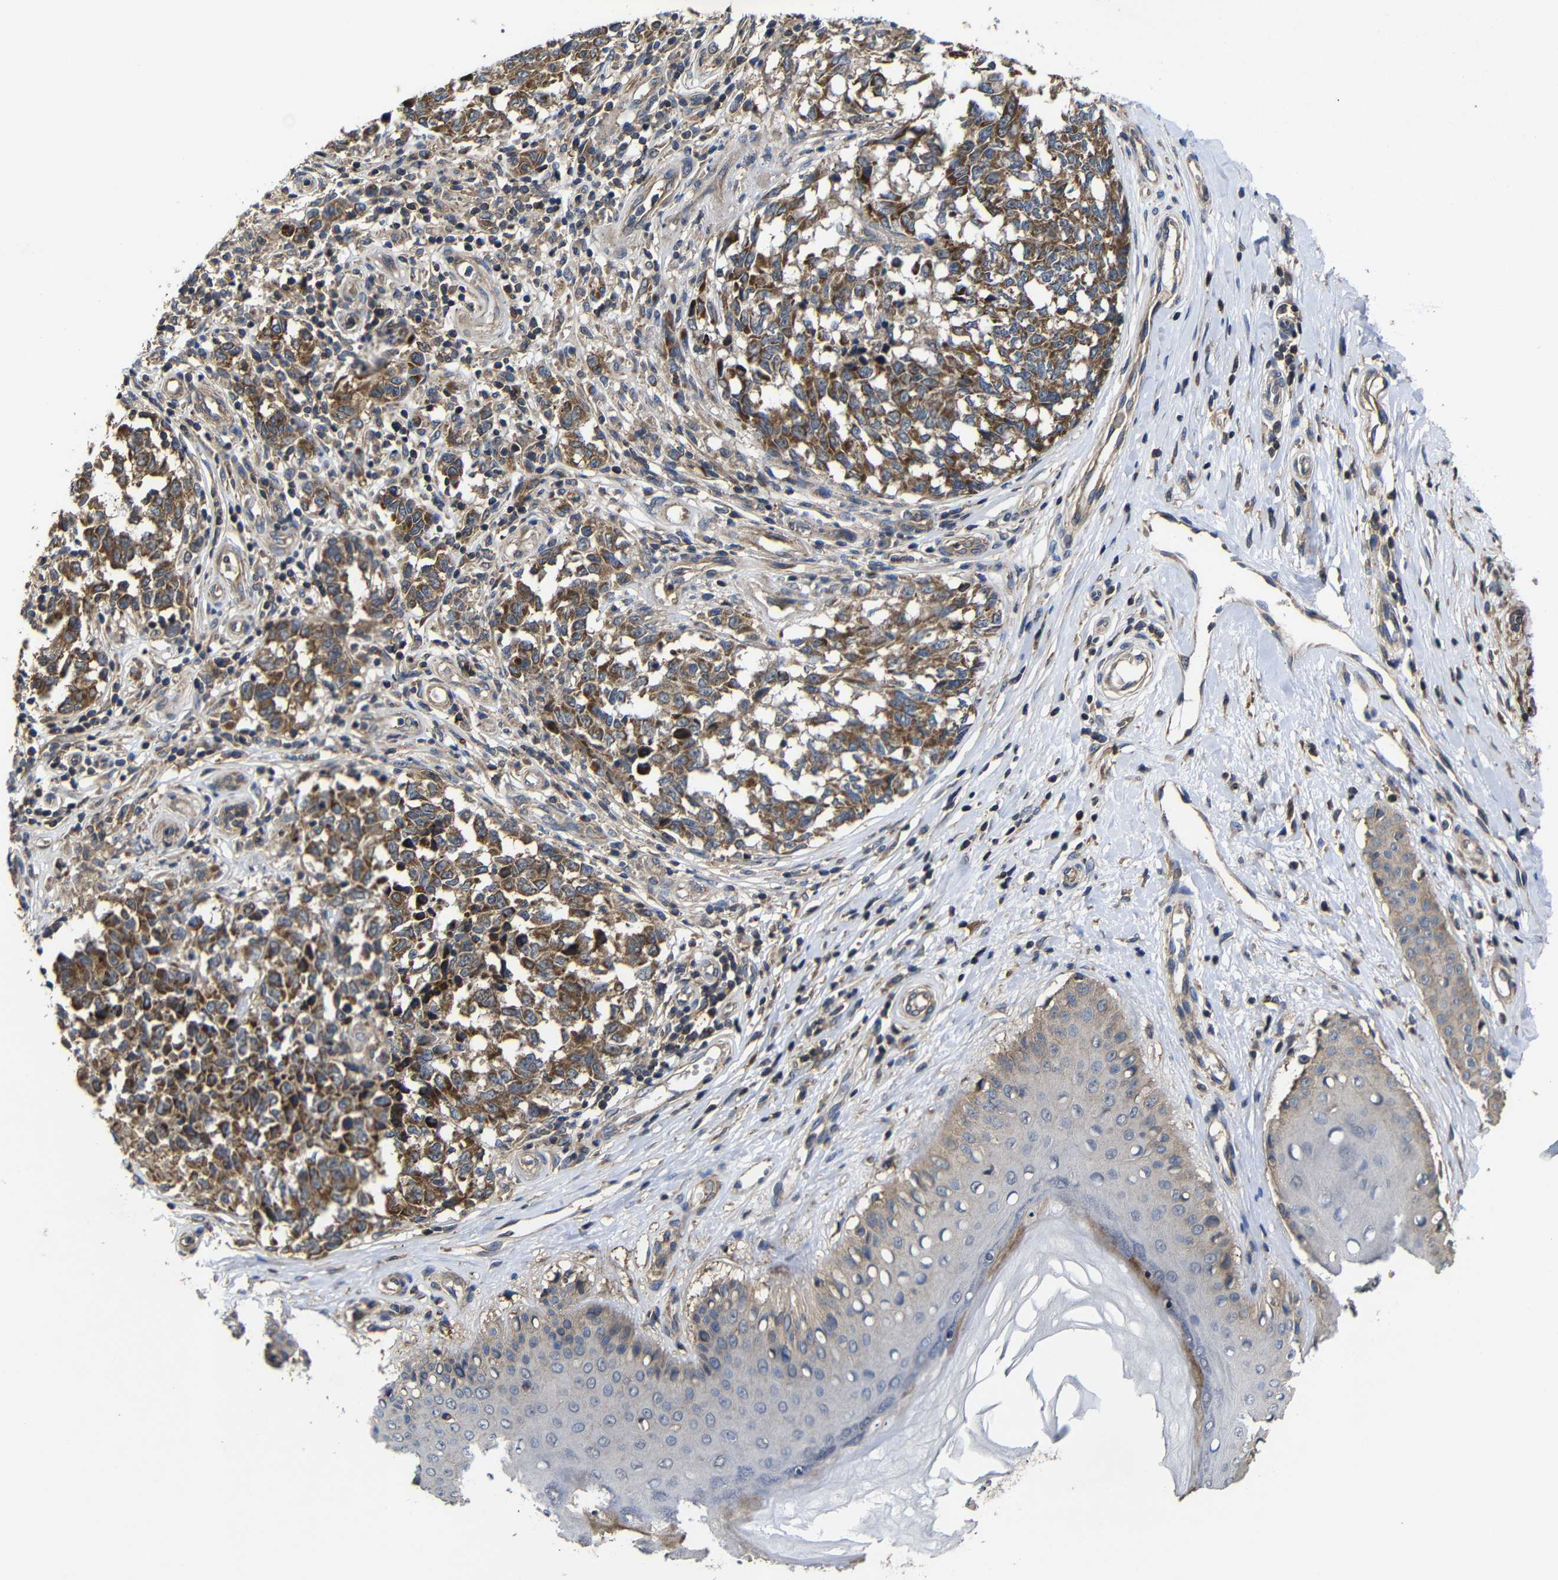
{"staining": {"intensity": "moderate", "quantity": ">75%", "location": "cytoplasmic/membranous"}, "tissue": "melanoma", "cell_type": "Tumor cells", "image_type": "cancer", "snomed": [{"axis": "morphology", "description": "Malignant melanoma, NOS"}, {"axis": "topography", "description": "Skin"}], "caption": "Malignant melanoma tissue exhibits moderate cytoplasmic/membranous staining in approximately >75% of tumor cells, visualized by immunohistochemistry.", "gene": "LPAR5", "patient": {"sex": "female", "age": 64}}